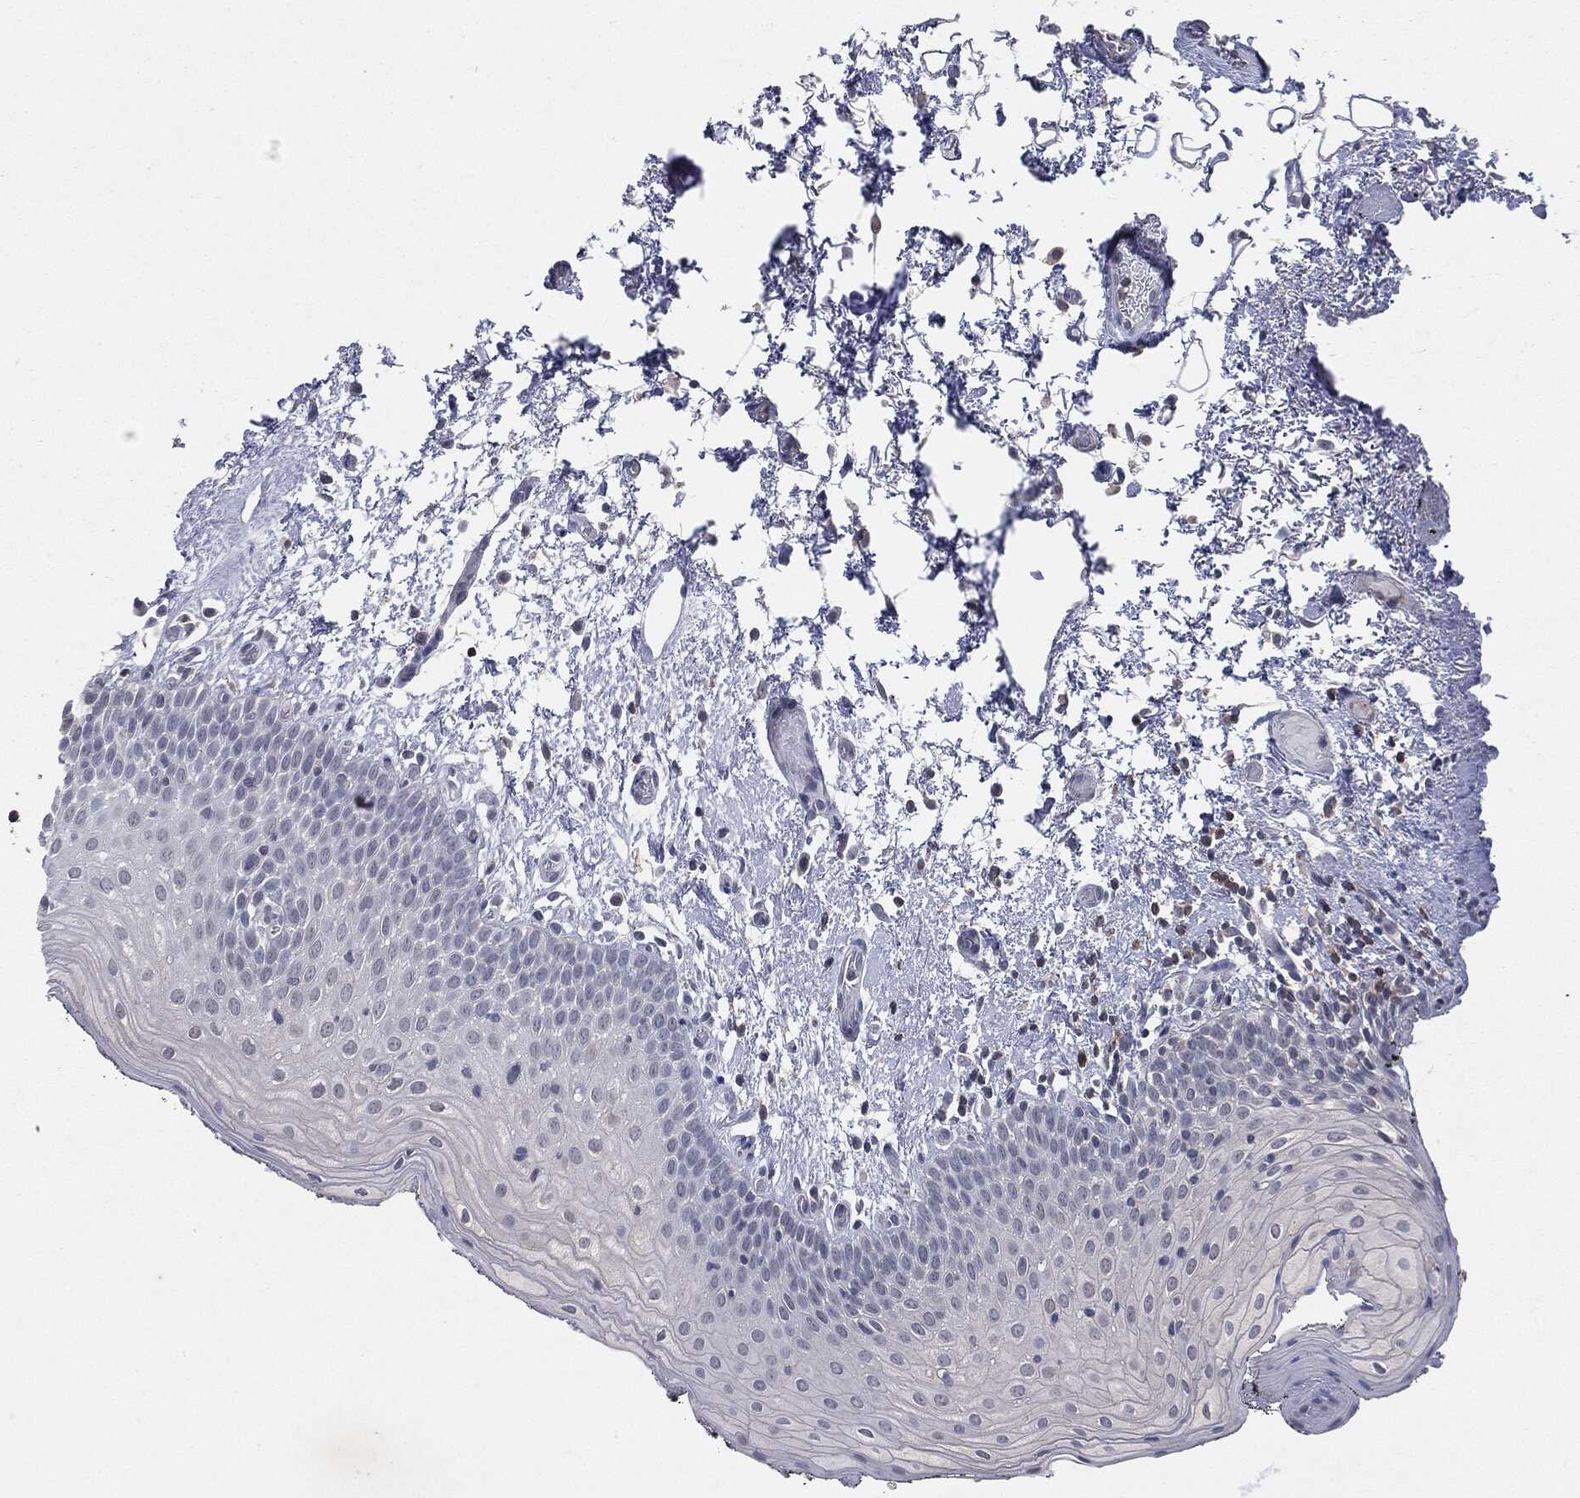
{"staining": {"intensity": "negative", "quantity": "none", "location": "none"}, "tissue": "oral mucosa", "cell_type": "Squamous epithelial cells", "image_type": "normal", "snomed": [{"axis": "morphology", "description": "Normal tissue, NOS"}, {"axis": "morphology", "description": "Squamous cell carcinoma, NOS"}, {"axis": "topography", "description": "Oral tissue"}, {"axis": "topography", "description": "Tounge, NOS"}, {"axis": "topography", "description": "Head-Neck"}], "caption": "IHC image of benign human oral mucosa stained for a protein (brown), which demonstrates no expression in squamous epithelial cells.", "gene": "SLC2A2", "patient": {"sex": "female", "age": 80}}